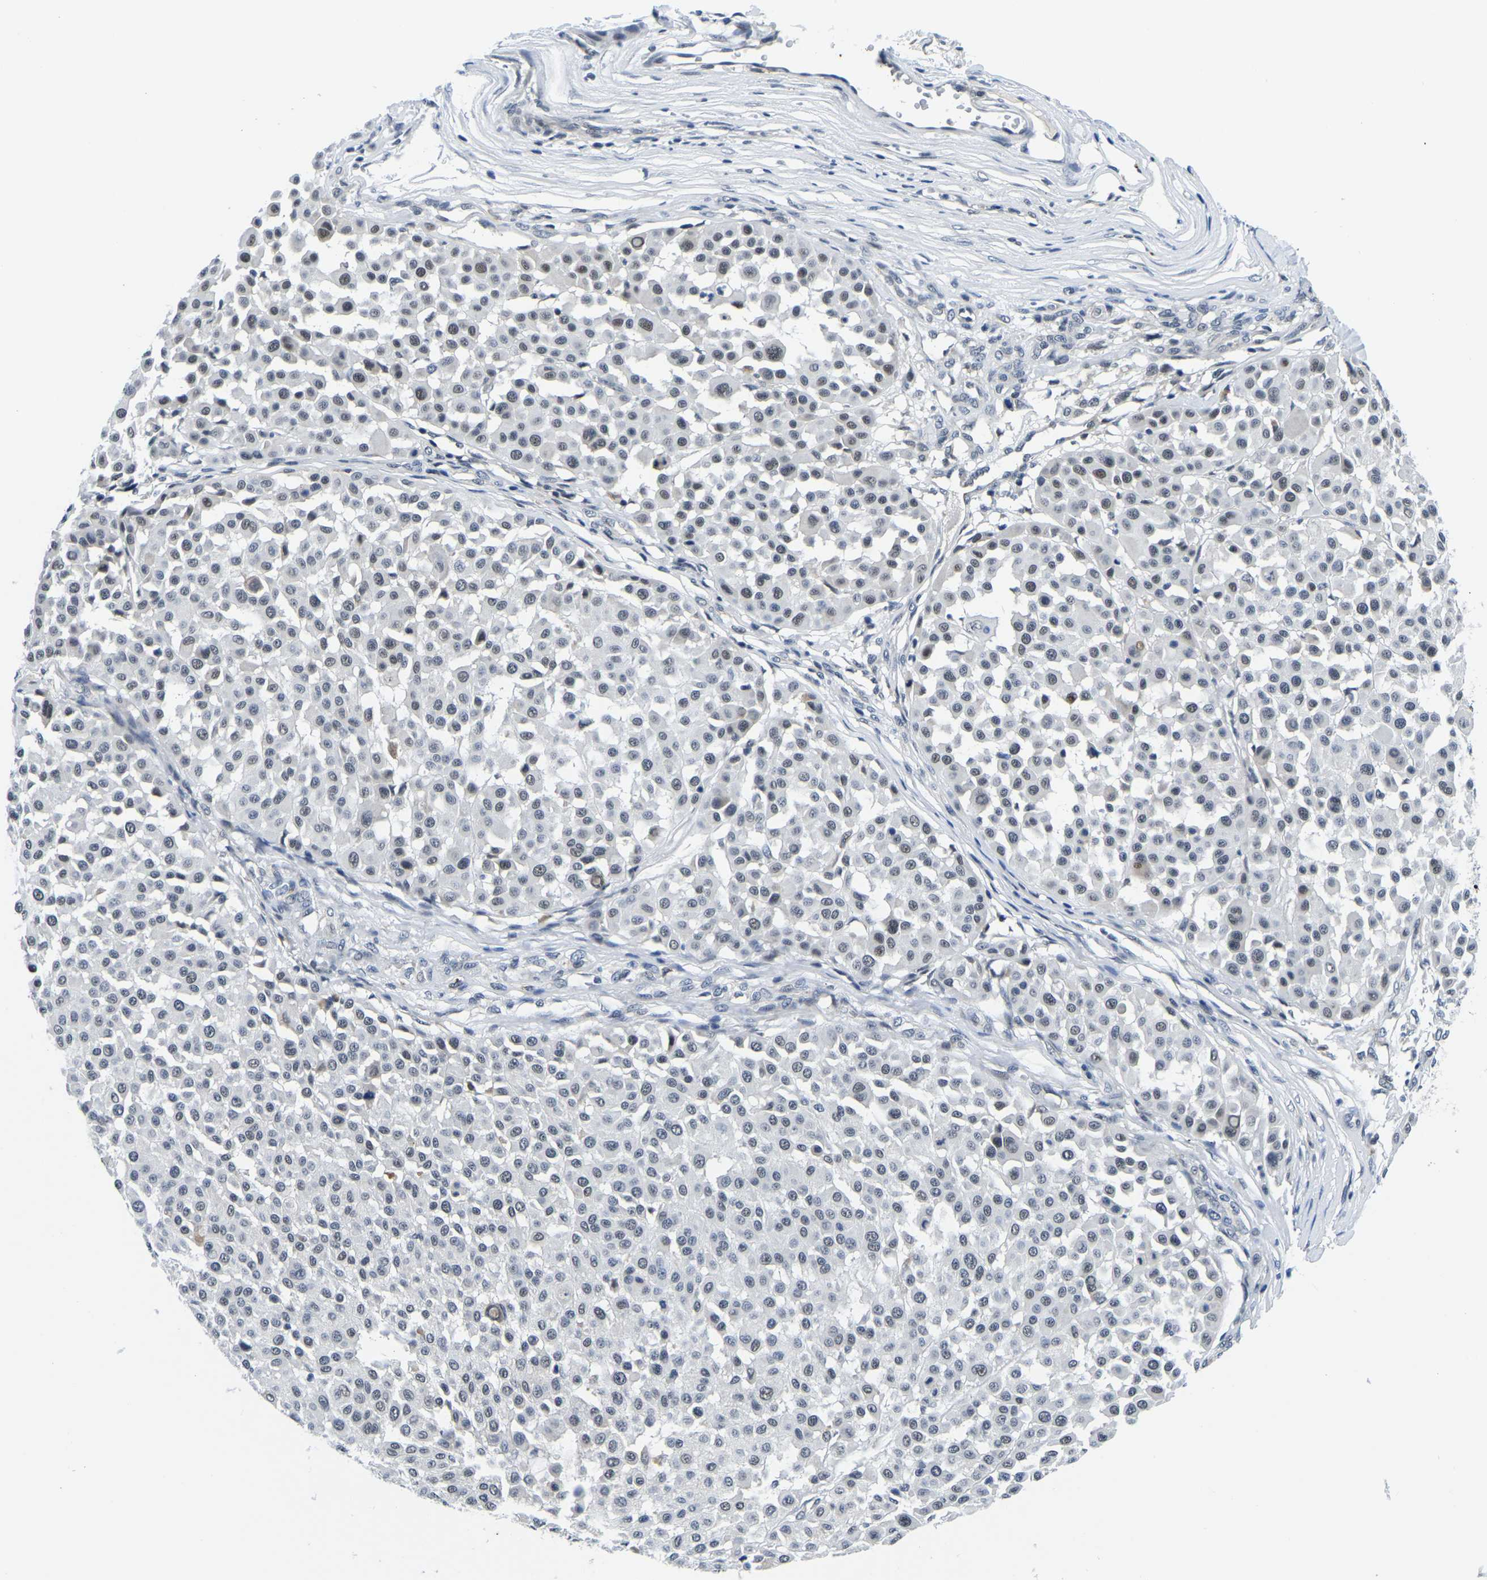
{"staining": {"intensity": "negative", "quantity": "none", "location": "none"}, "tissue": "melanoma", "cell_type": "Tumor cells", "image_type": "cancer", "snomed": [{"axis": "morphology", "description": "Malignant melanoma, Metastatic site"}, {"axis": "topography", "description": "Soft tissue"}], "caption": "IHC histopathology image of human melanoma stained for a protein (brown), which displays no positivity in tumor cells. (DAB IHC, high magnification).", "gene": "POLDIP3", "patient": {"sex": "male", "age": 41}}